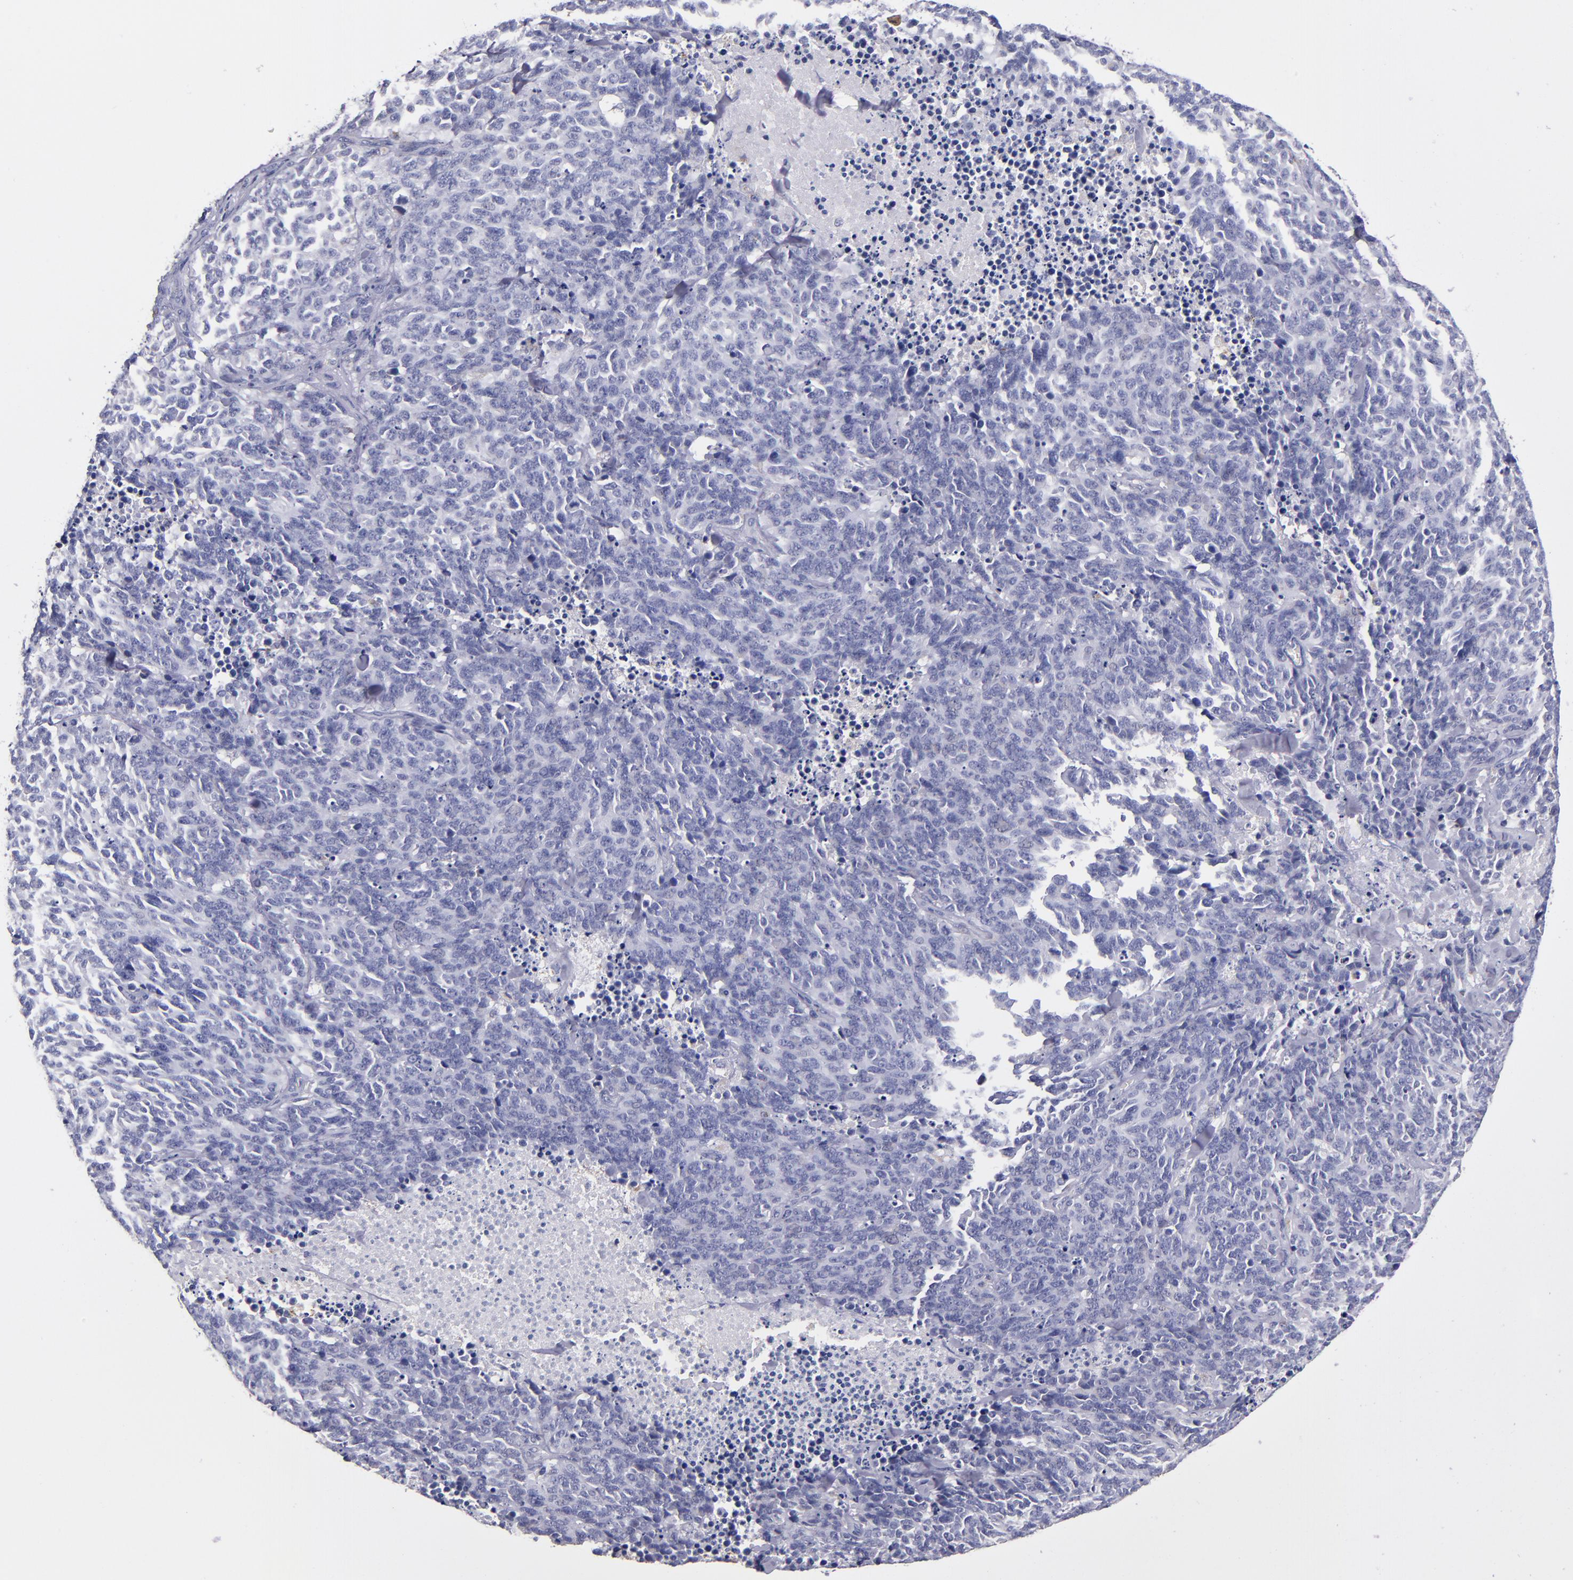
{"staining": {"intensity": "negative", "quantity": "none", "location": "none"}, "tissue": "lung cancer", "cell_type": "Tumor cells", "image_type": "cancer", "snomed": [{"axis": "morphology", "description": "Neoplasm, malignant, NOS"}, {"axis": "topography", "description": "Lung"}], "caption": "There is no significant expression in tumor cells of lung neoplasm (malignant).", "gene": "SELP", "patient": {"sex": "female", "age": 58}}